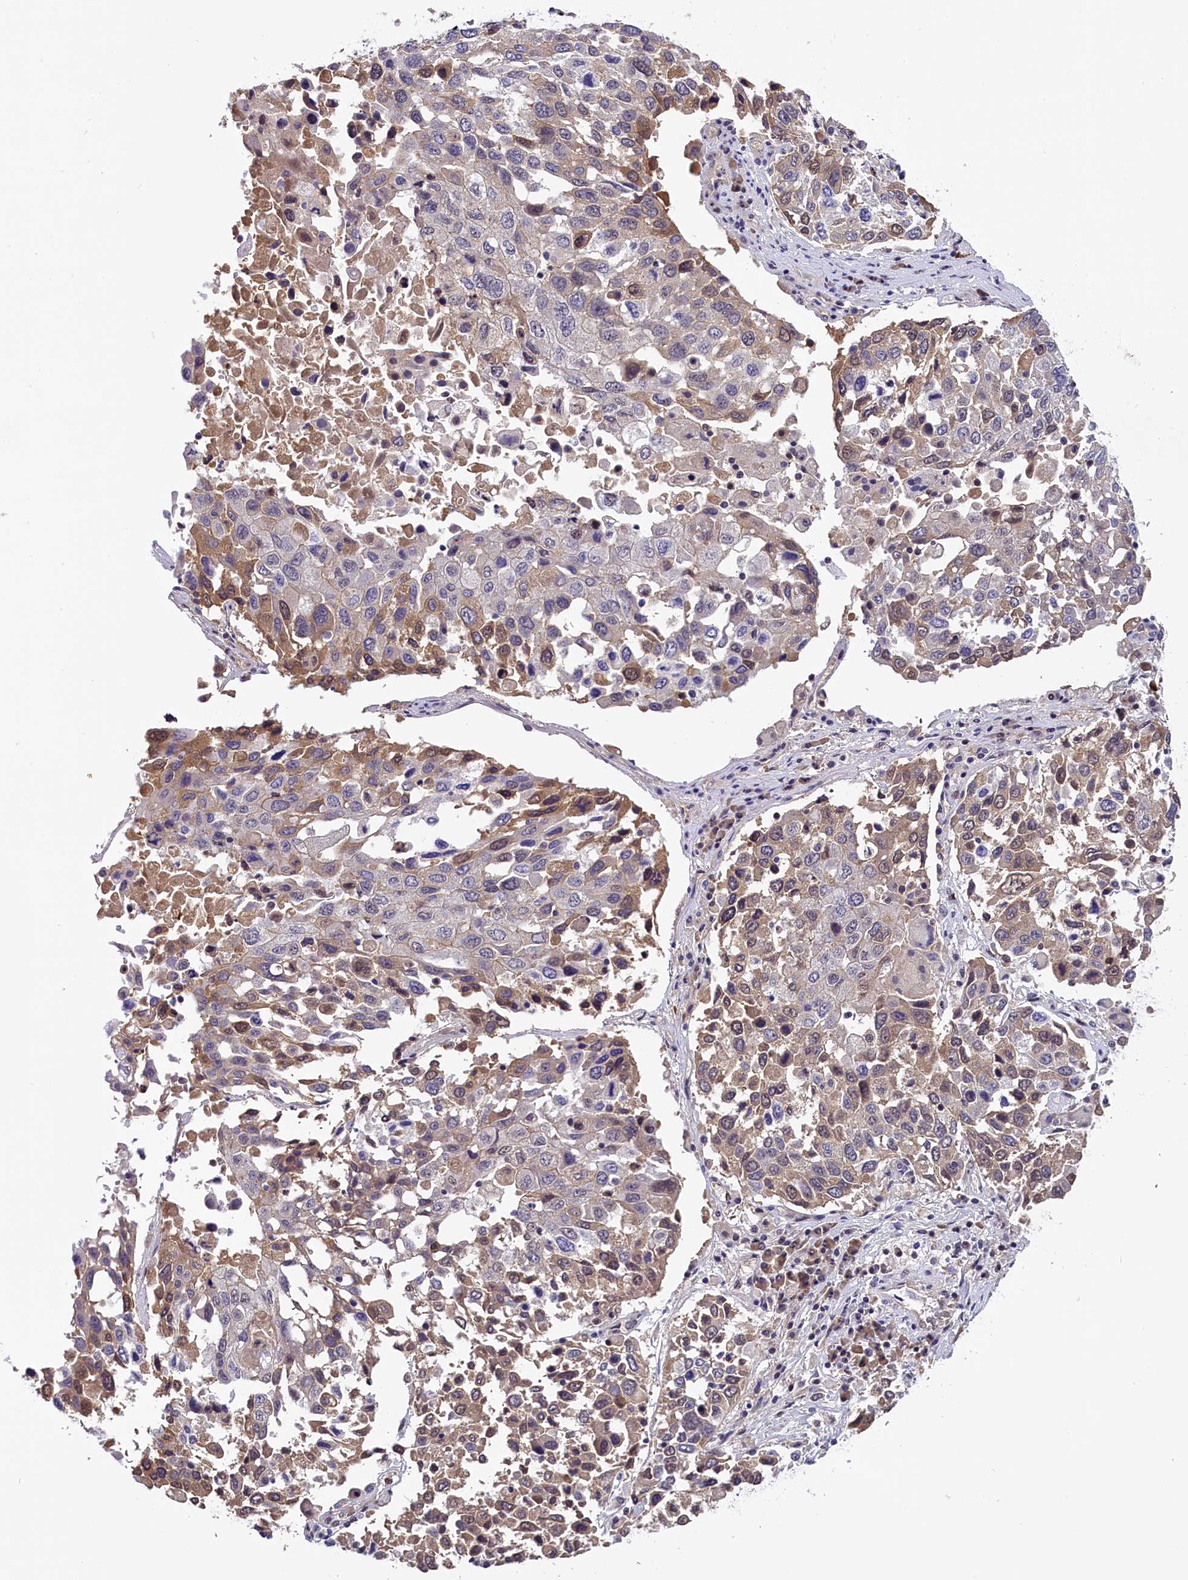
{"staining": {"intensity": "negative", "quantity": "none", "location": "none"}, "tissue": "lung cancer", "cell_type": "Tumor cells", "image_type": "cancer", "snomed": [{"axis": "morphology", "description": "Squamous cell carcinoma, NOS"}, {"axis": "topography", "description": "Lung"}], "caption": "An image of squamous cell carcinoma (lung) stained for a protein shows no brown staining in tumor cells.", "gene": "ENKD1", "patient": {"sex": "male", "age": 65}}